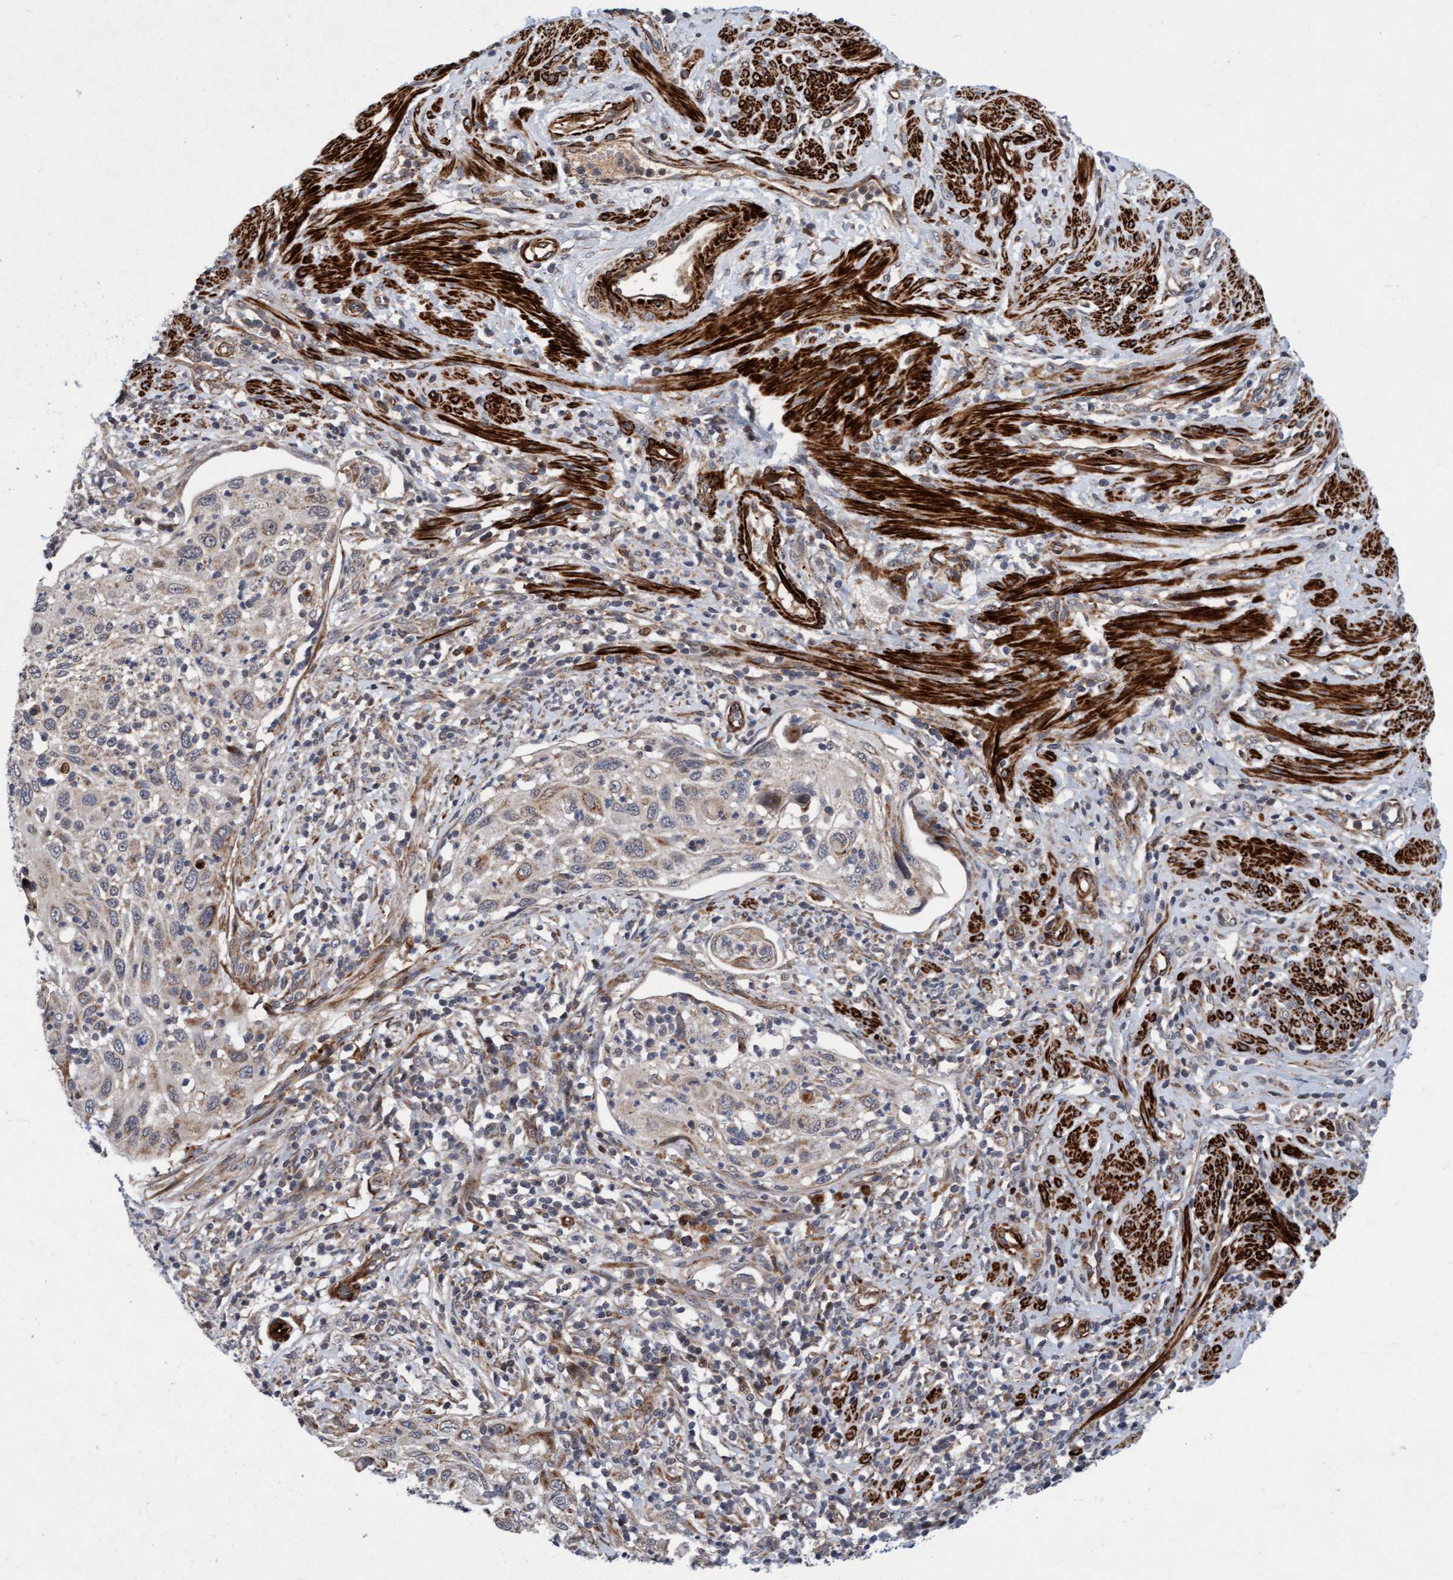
{"staining": {"intensity": "weak", "quantity": "<25%", "location": "cytoplasmic/membranous"}, "tissue": "cervical cancer", "cell_type": "Tumor cells", "image_type": "cancer", "snomed": [{"axis": "morphology", "description": "Squamous cell carcinoma, NOS"}, {"axis": "topography", "description": "Cervix"}], "caption": "Immunohistochemical staining of cervical squamous cell carcinoma shows no significant staining in tumor cells.", "gene": "TMEM70", "patient": {"sex": "female", "age": 70}}